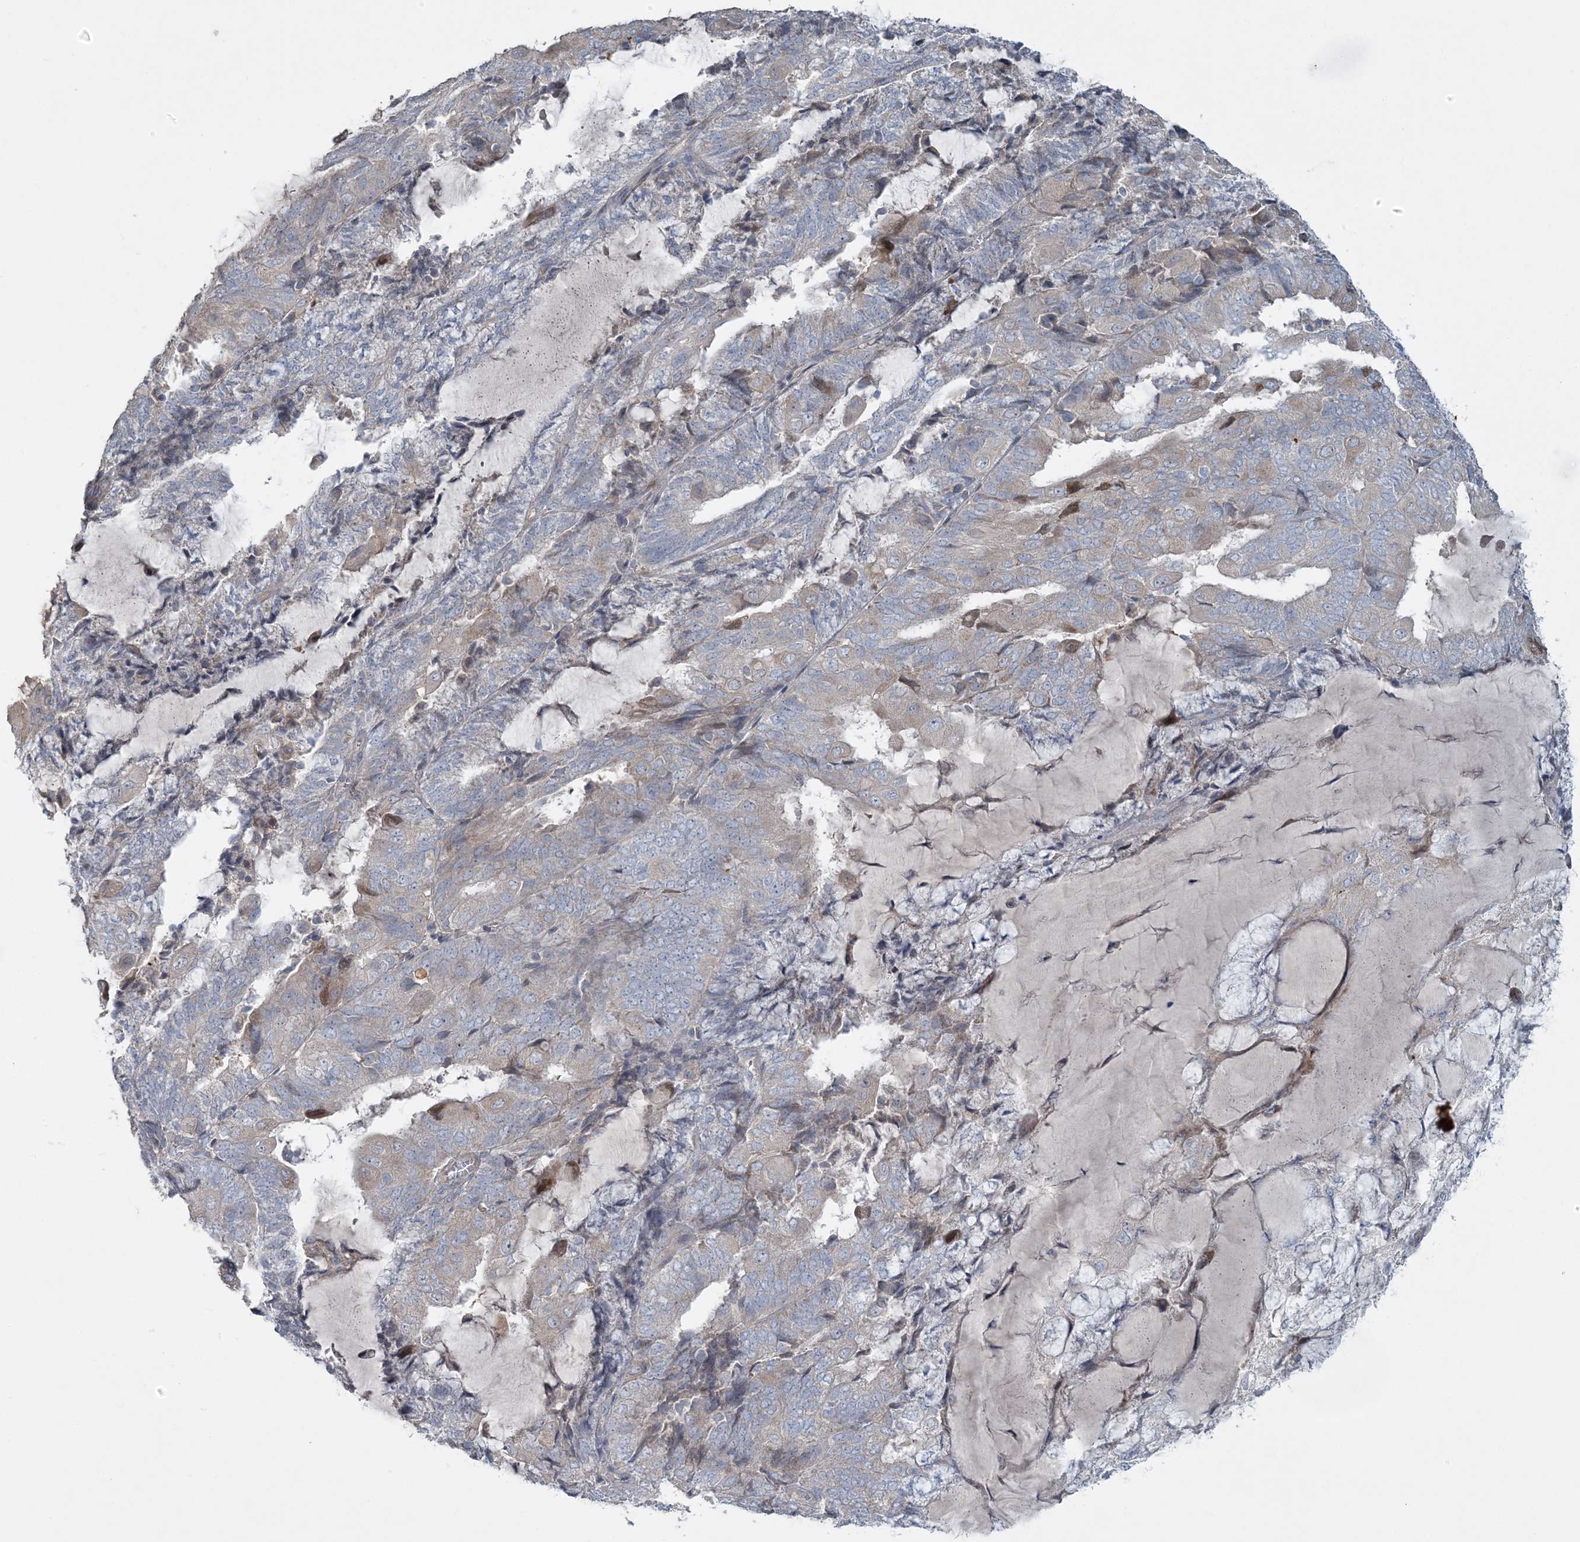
{"staining": {"intensity": "weak", "quantity": "<25%", "location": "cytoplasmic/membranous"}, "tissue": "endometrial cancer", "cell_type": "Tumor cells", "image_type": "cancer", "snomed": [{"axis": "morphology", "description": "Adenocarcinoma, NOS"}, {"axis": "topography", "description": "Endometrium"}], "caption": "Immunohistochemical staining of human endometrial cancer reveals no significant staining in tumor cells.", "gene": "SLC4A10", "patient": {"sex": "female", "age": 81}}